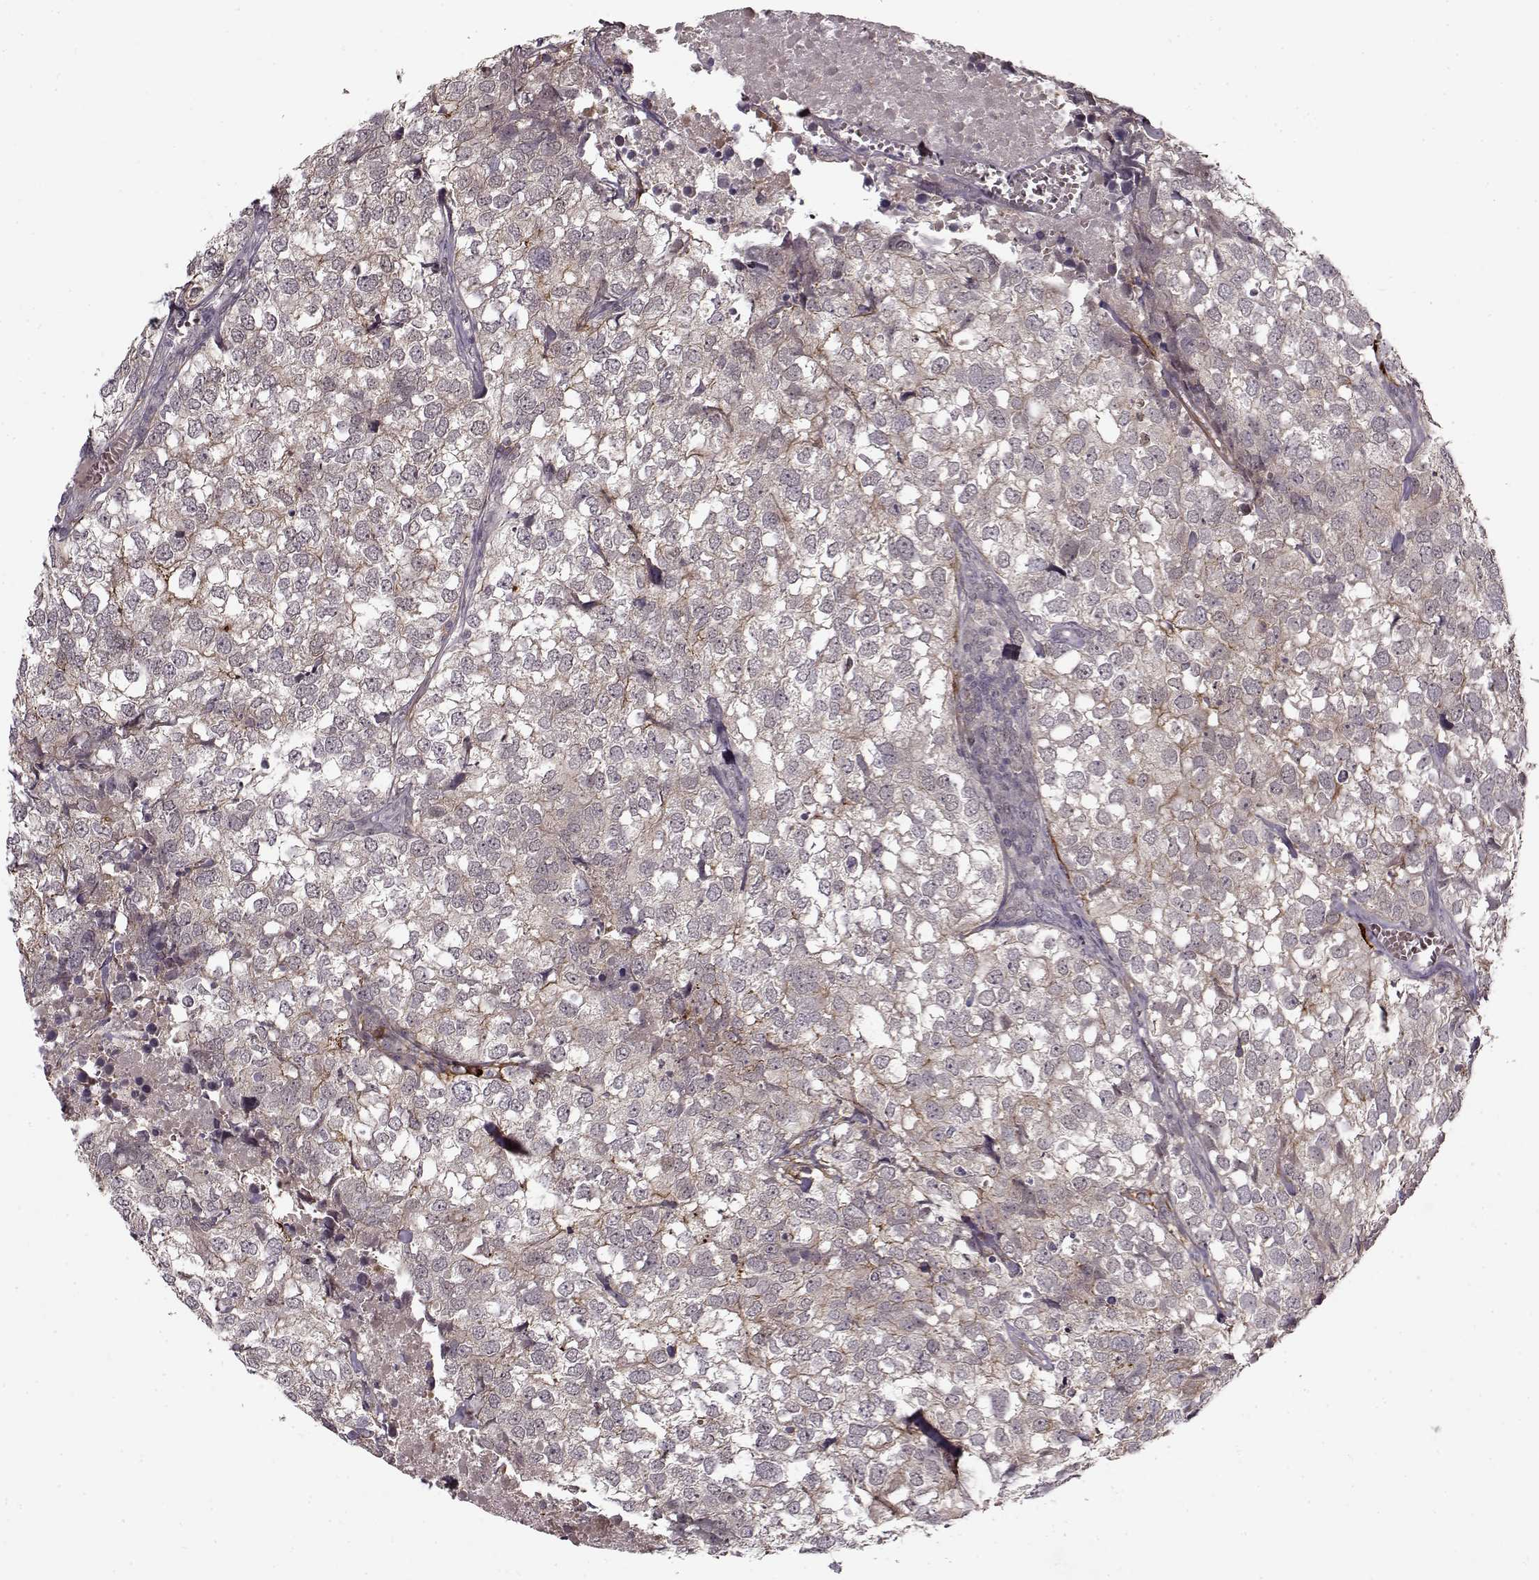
{"staining": {"intensity": "moderate", "quantity": "<25%", "location": "cytoplasmic/membranous"}, "tissue": "breast cancer", "cell_type": "Tumor cells", "image_type": "cancer", "snomed": [{"axis": "morphology", "description": "Duct carcinoma"}, {"axis": "topography", "description": "Breast"}], "caption": "An immunohistochemistry histopathology image of tumor tissue is shown. Protein staining in brown shows moderate cytoplasmic/membranous positivity in breast cancer within tumor cells. The protein of interest is stained brown, and the nuclei are stained in blue (DAB (3,3'-diaminobenzidine) IHC with brightfield microscopy, high magnification).", "gene": "DENND4B", "patient": {"sex": "female", "age": 30}}